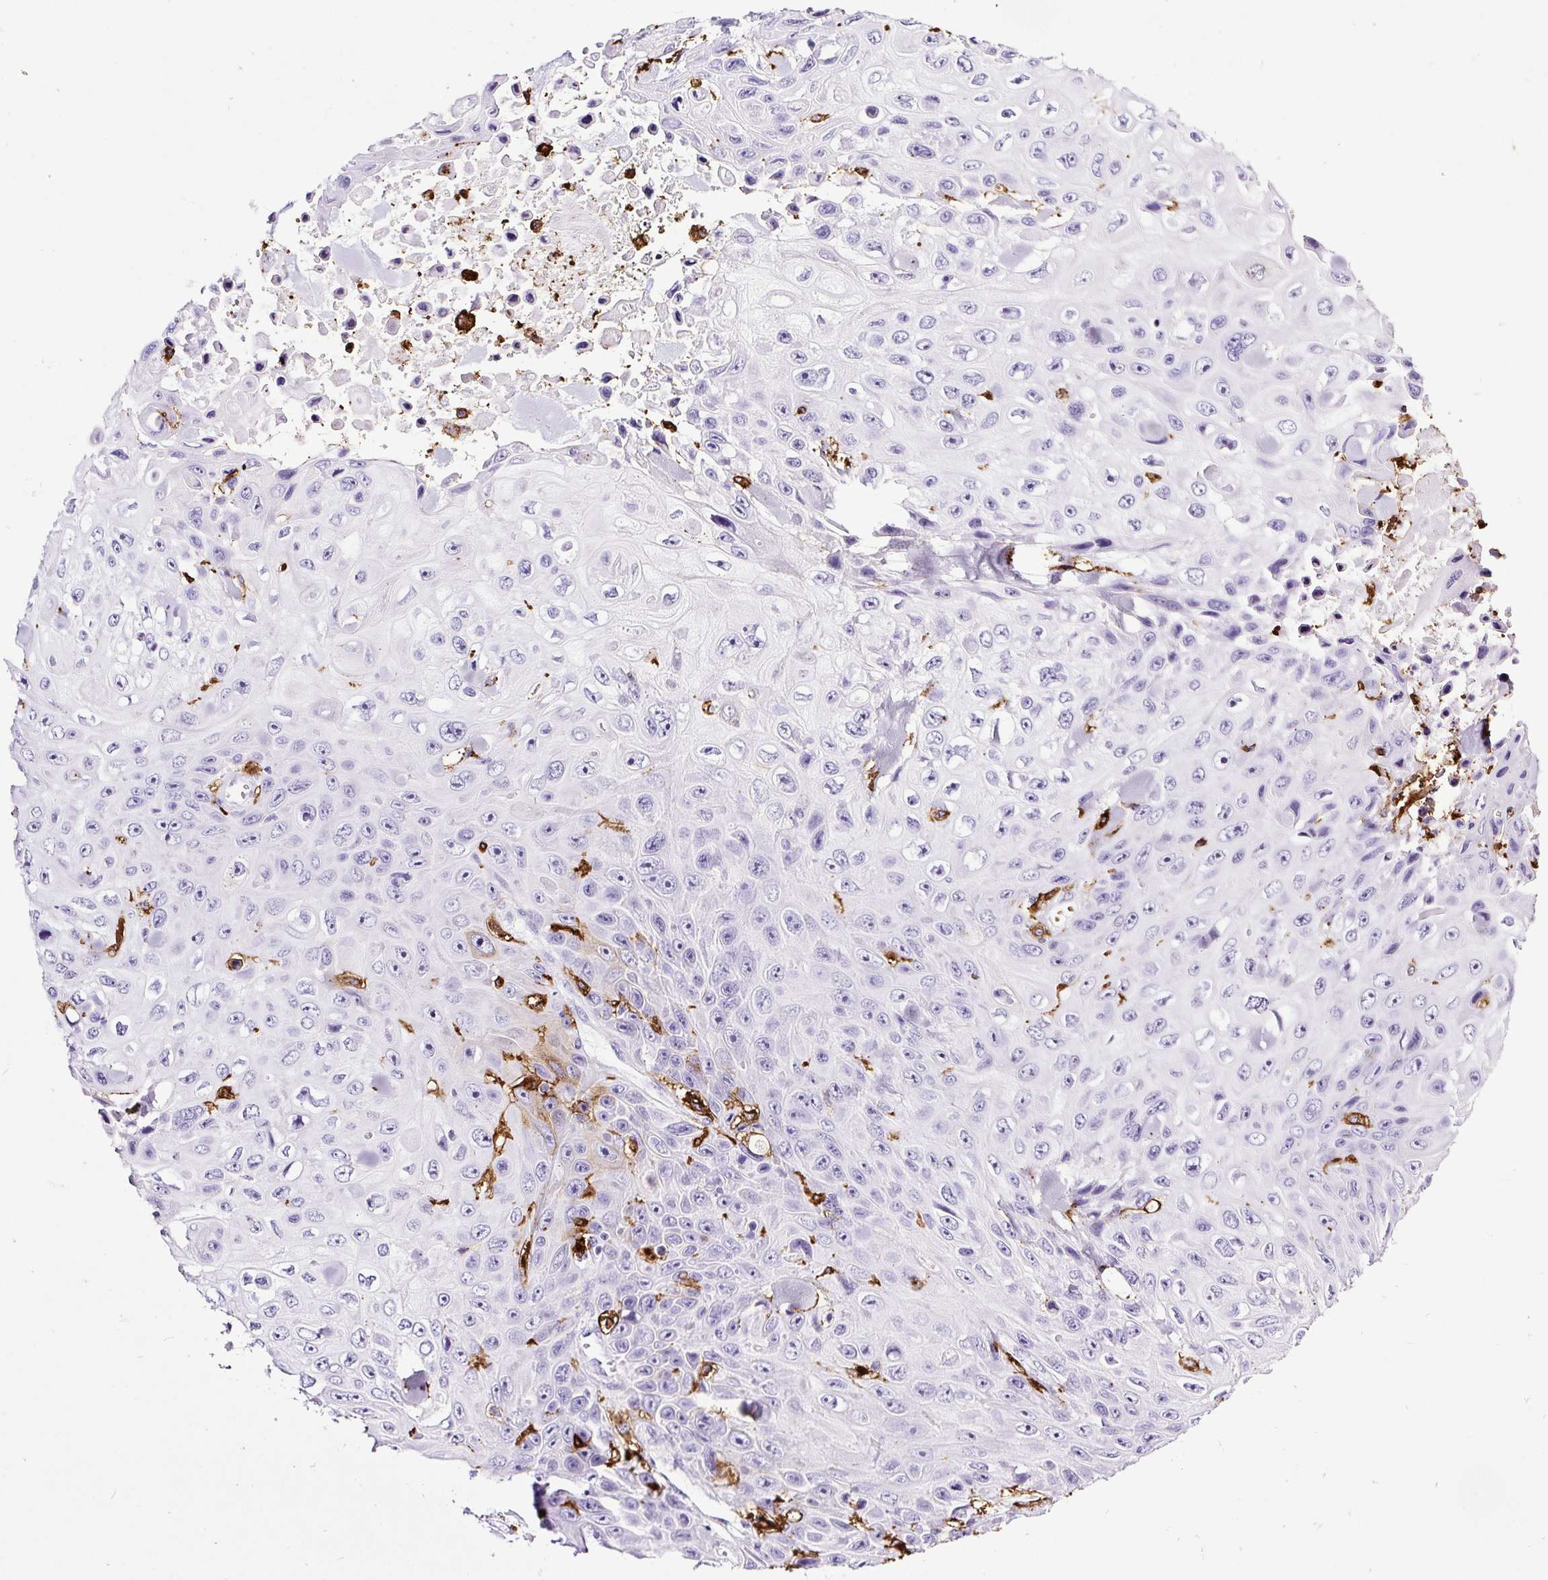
{"staining": {"intensity": "negative", "quantity": "none", "location": "none"}, "tissue": "skin cancer", "cell_type": "Tumor cells", "image_type": "cancer", "snomed": [{"axis": "morphology", "description": "Squamous cell carcinoma, NOS"}, {"axis": "topography", "description": "Skin"}], "caption": "Immunohistochemistry (IHC) photomicrograph of human skin squamous cell carcinoma stained for a protein (brown), which exhibits no positivity in tumor cells.", "gene": "HLA-DRA", "patient": {"sex": "male", "age": 82}}